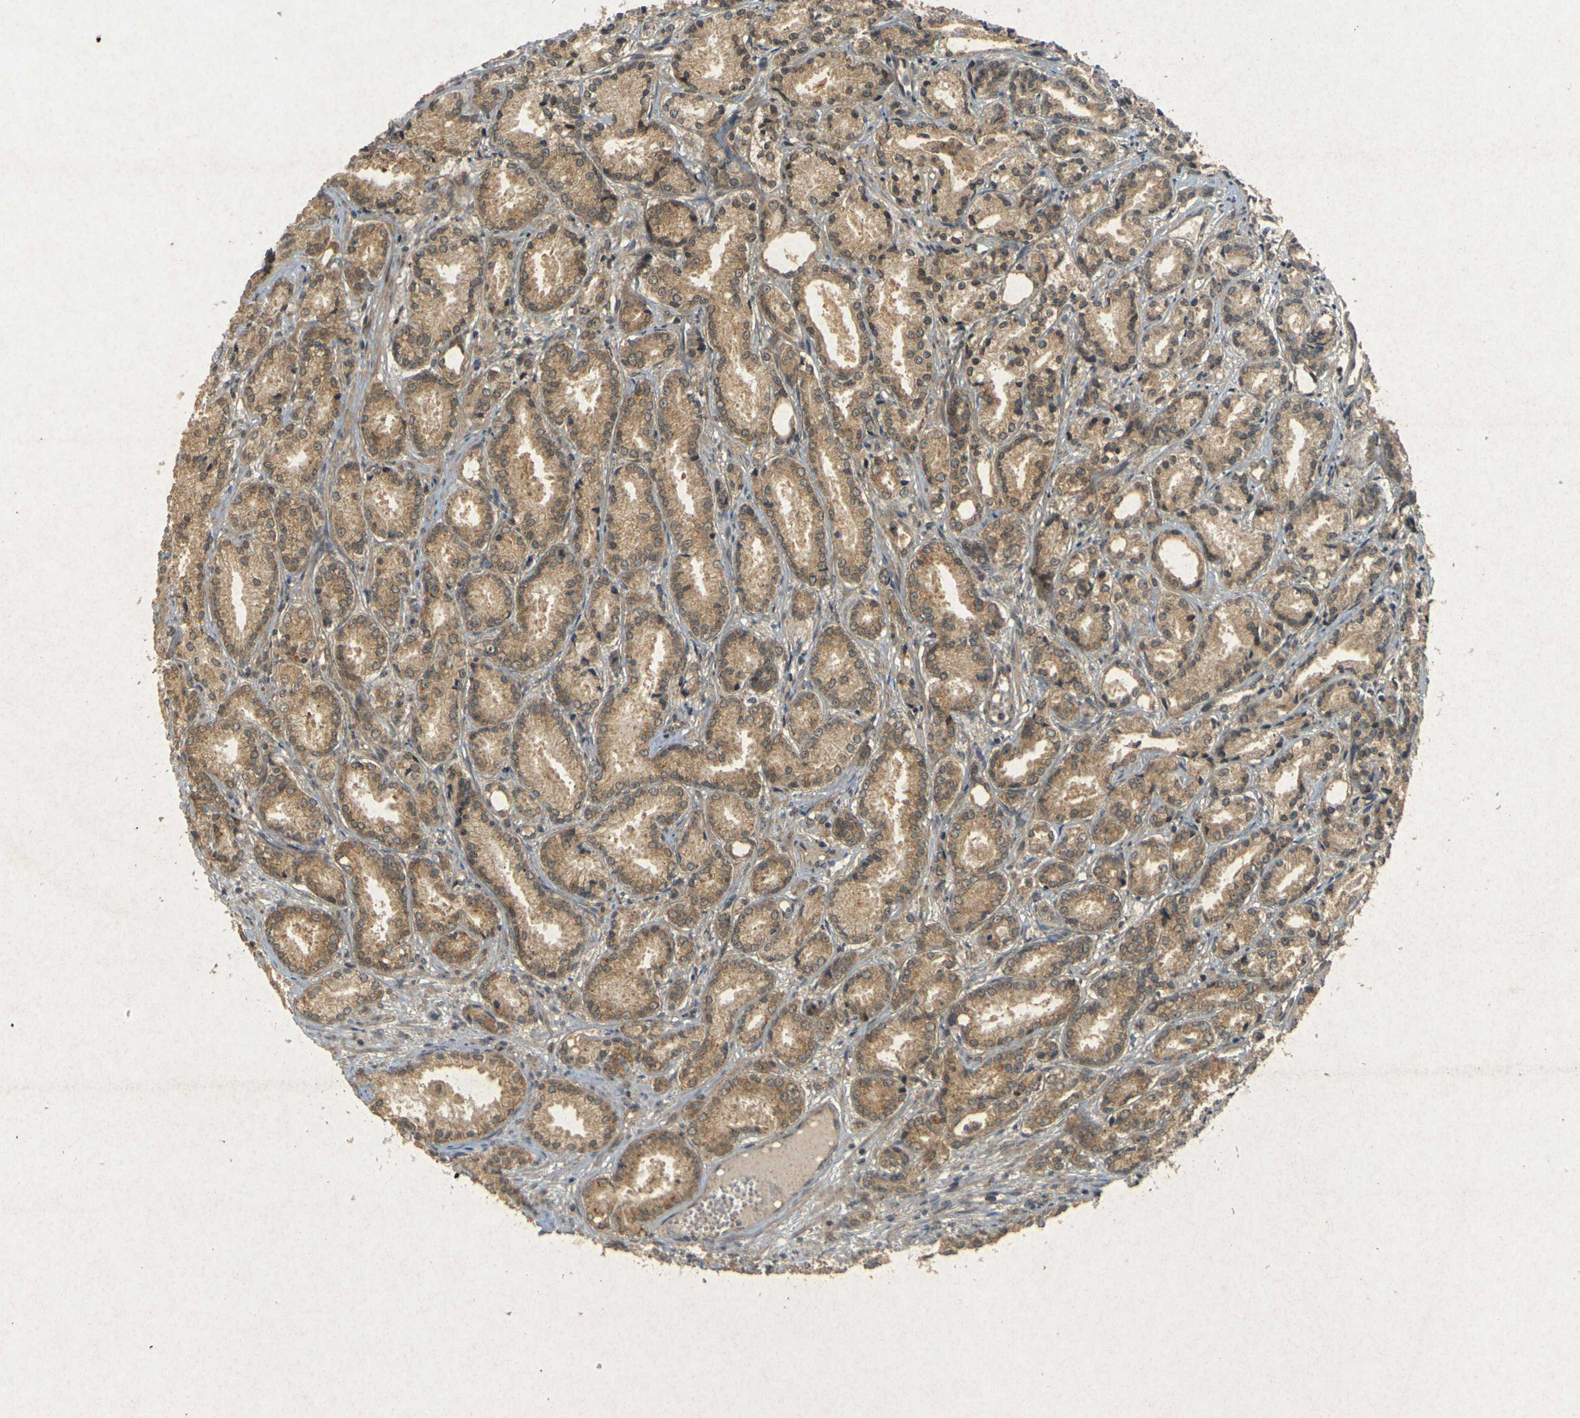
{"staining": {"intensity": "moderate", "quantity": ">75%", "location": "cytoplasmic/membranous"}, "tissue": "prostate cancer", "cell_type": "Tumor cells", "image_type": "cancer", "snomed": [{"axis": "morphology", "description": "Adenocarcinoma, Low grade"}, {"axis": "topography", "description": "Prostate"}], "caption": "Prostate cancer (adenocarcinoma (low-grade)) was stained to show a protein in brown. There is medium levels of moderate cytoplasmic/membranous staining in about >75% of tumor cells.", "gene": "ERN1", "patient": {"sex": "male", "age": 72}}